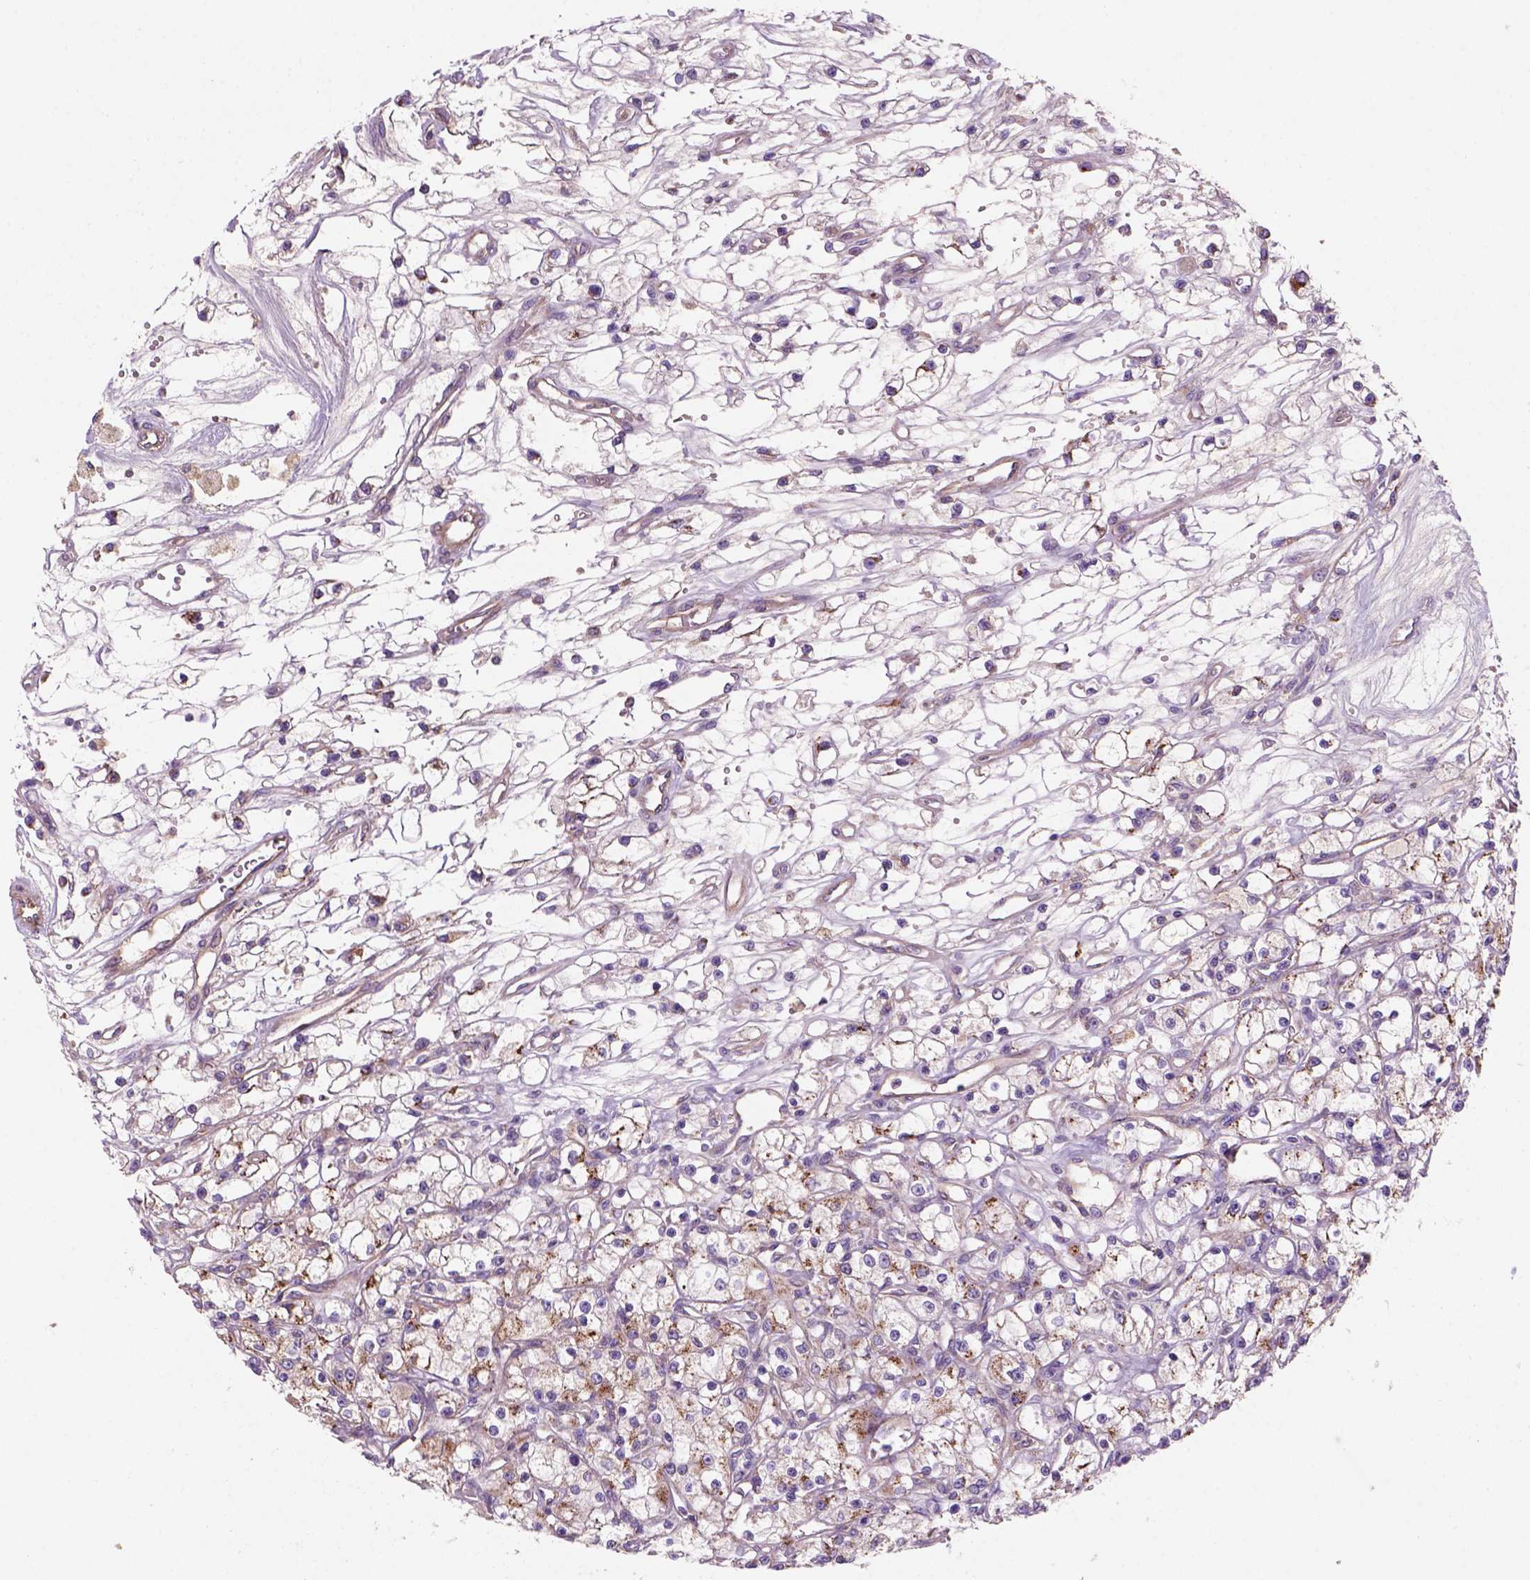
{"staining": {"intensity": "moderate", "quantity": "<25%", "location": "cytoplasmic/membranous"}, "tissue": "renal cancer", "cell_type": "Tumor cells", "image_type": "cancer", "snomed": [{"axis": "morphology", "description": "Adenocarcinoma, NOS"}, {"axis": "topography", "description": "Kidney"}], "caption": "Moderate cytoplasmic/membranous staining for a protein is seen in approximately <25% of tumor cells of renal cancer (adenocarcinoma) using IHC.", "gene": "WARS2", "patient": {"sex": "female", "age": 59}}